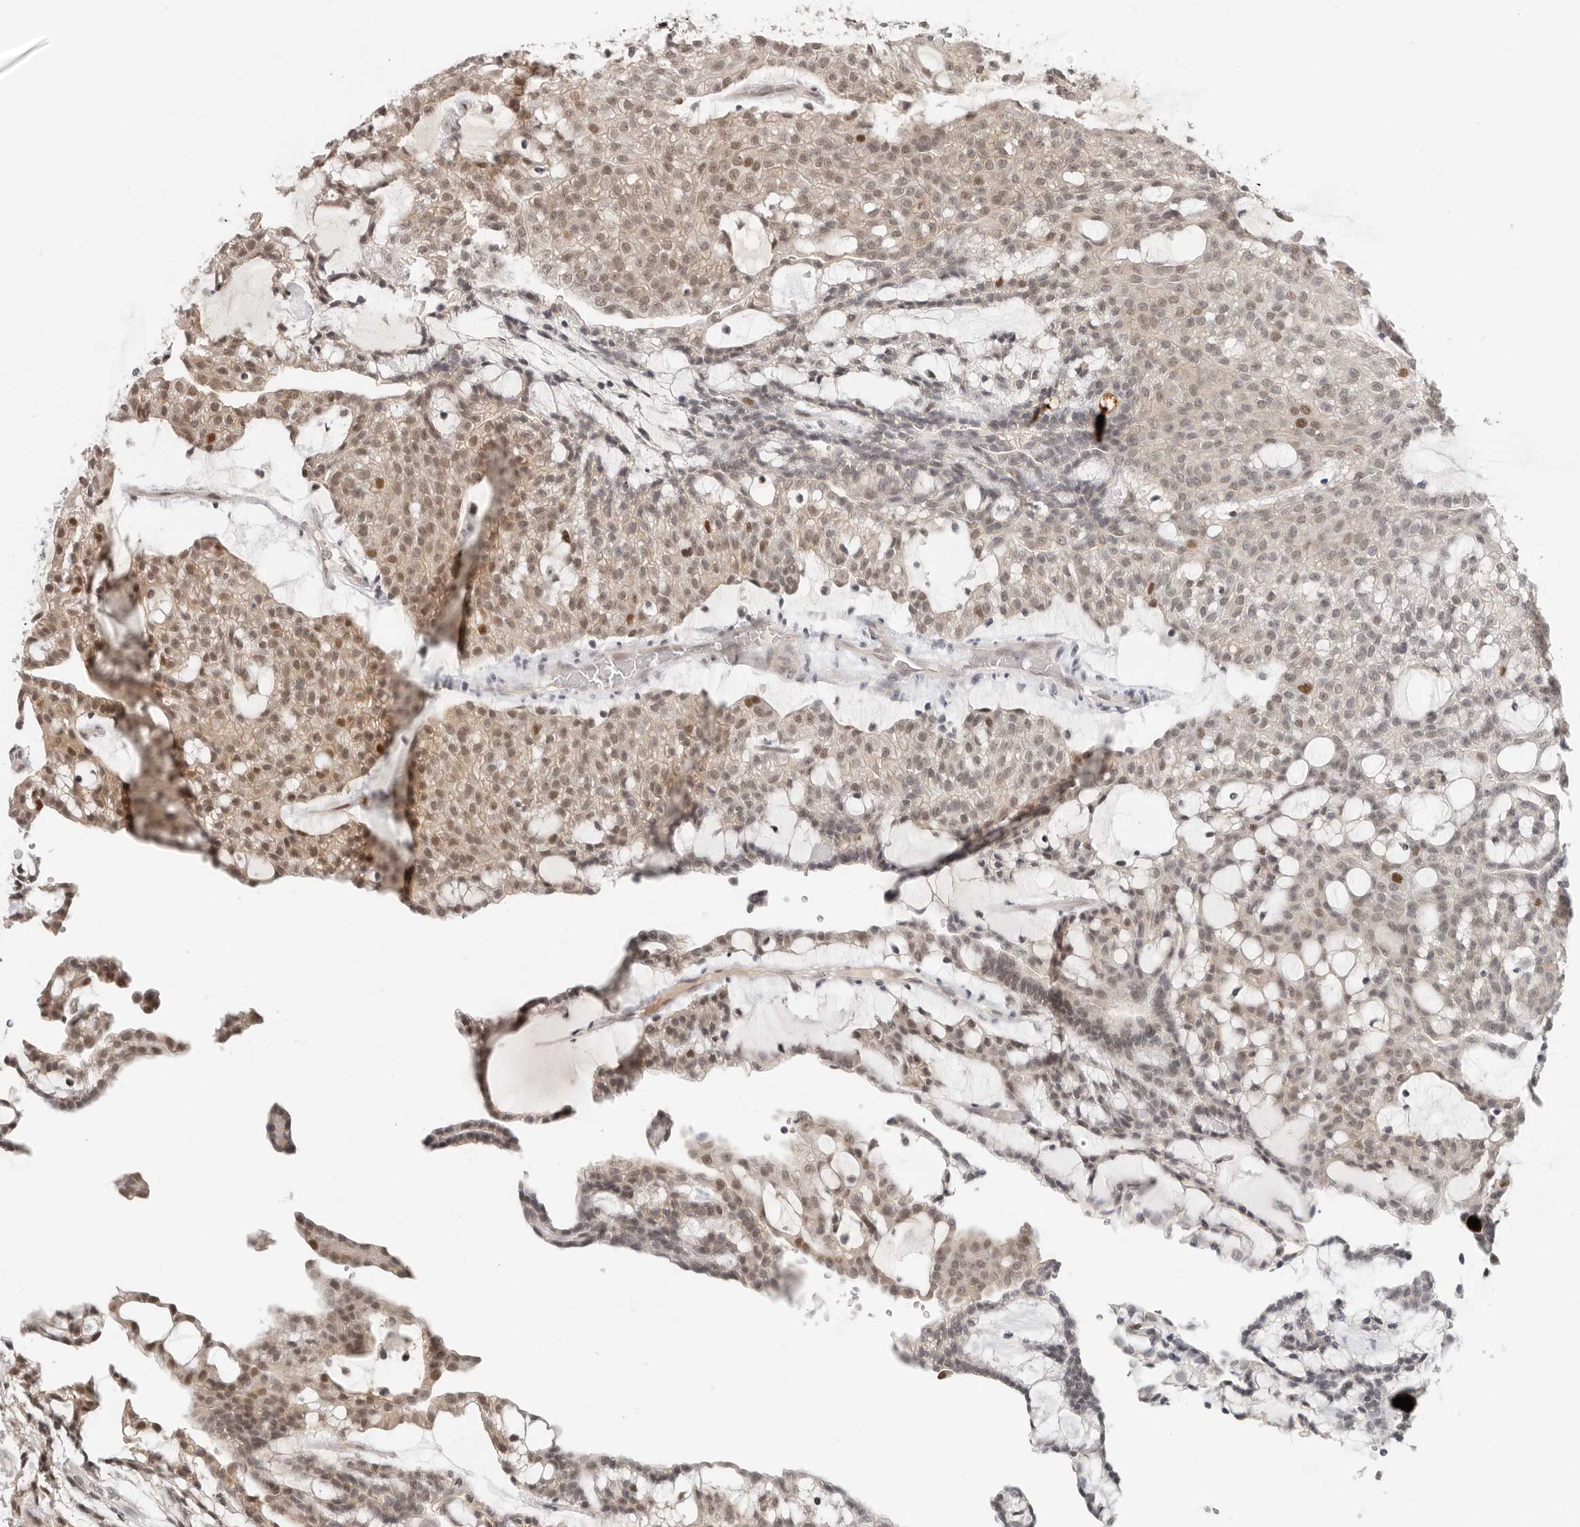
{"staining": {"intensity": "moderate", "quantity": "25%-75%", "location": "nuclear"}, "tissue": "renal cancer", "cell_type": "Tumor cells", "image_type": "cancer", "snomed": [{"axis": "morphology", "description": "Adenocarcinoma, NOS"}, {"axis": "topography", "description": "Kidney"}], "caption": "This is a photomicrograph of immunohistochemistry (IHC) staining of renal cancer, which shows moderate staining in the nuclear of tumor cells.", "gene": "RFC2", "patient": {"sex": "male", "age": 63}}